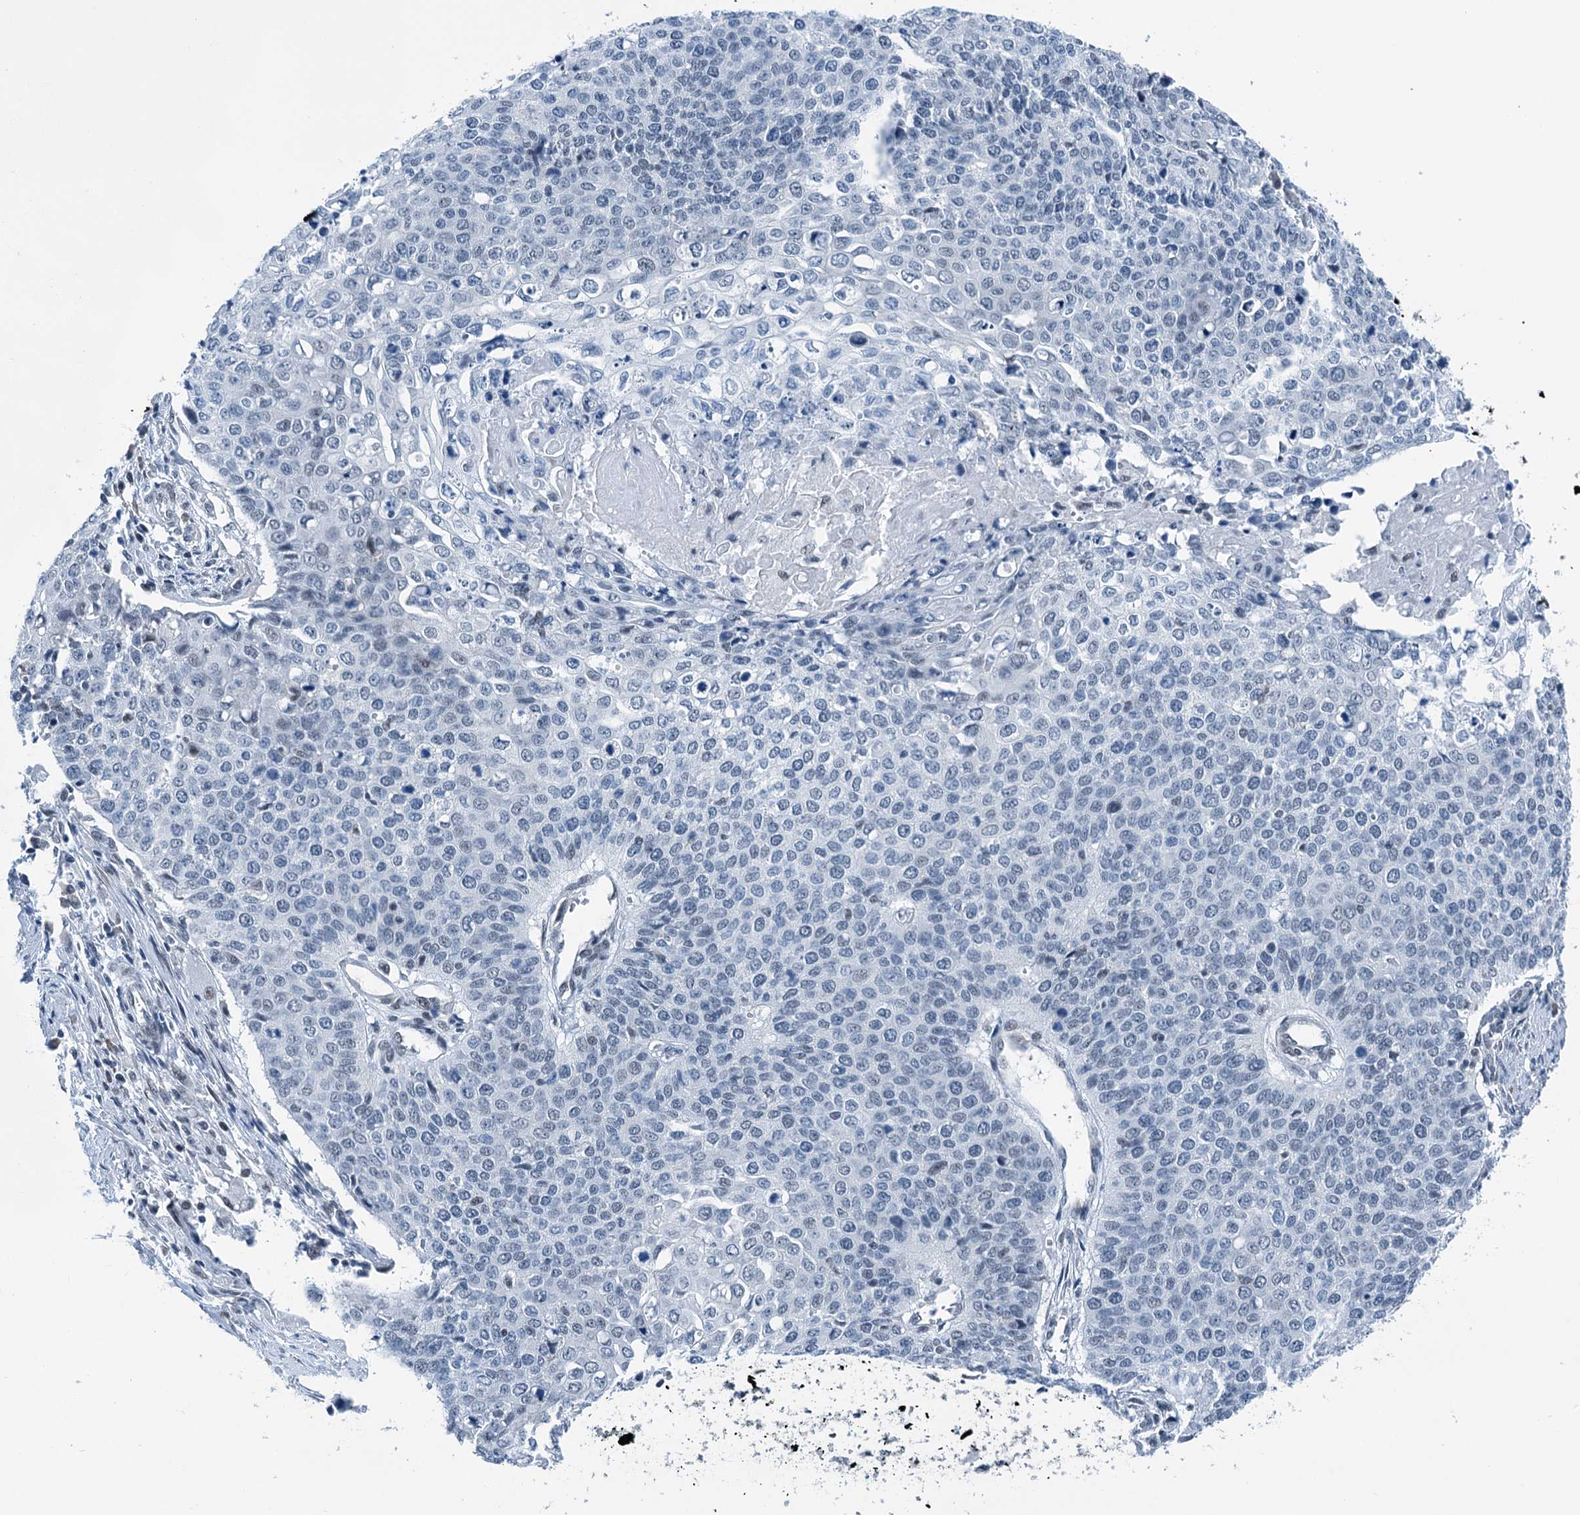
{"staining": {"intensity": "negative", "quantity": "none", "location": "none"}, "tissue": "cervical cancer", "cell_type": "Tumor cells", "image_type": "cancer", "snomed": [{"axis": "morphology", "description": "Squamous cell carcinoma, NOS"}, {"axis": "topography", "description": "Cervix"}], "caption": "Histopathology image shows no significant protein positivity in tumor cells of cervical squamous cell carcinoma.", "gene": "TRPT1", "patient": {"sex": "female", "age": 39}}